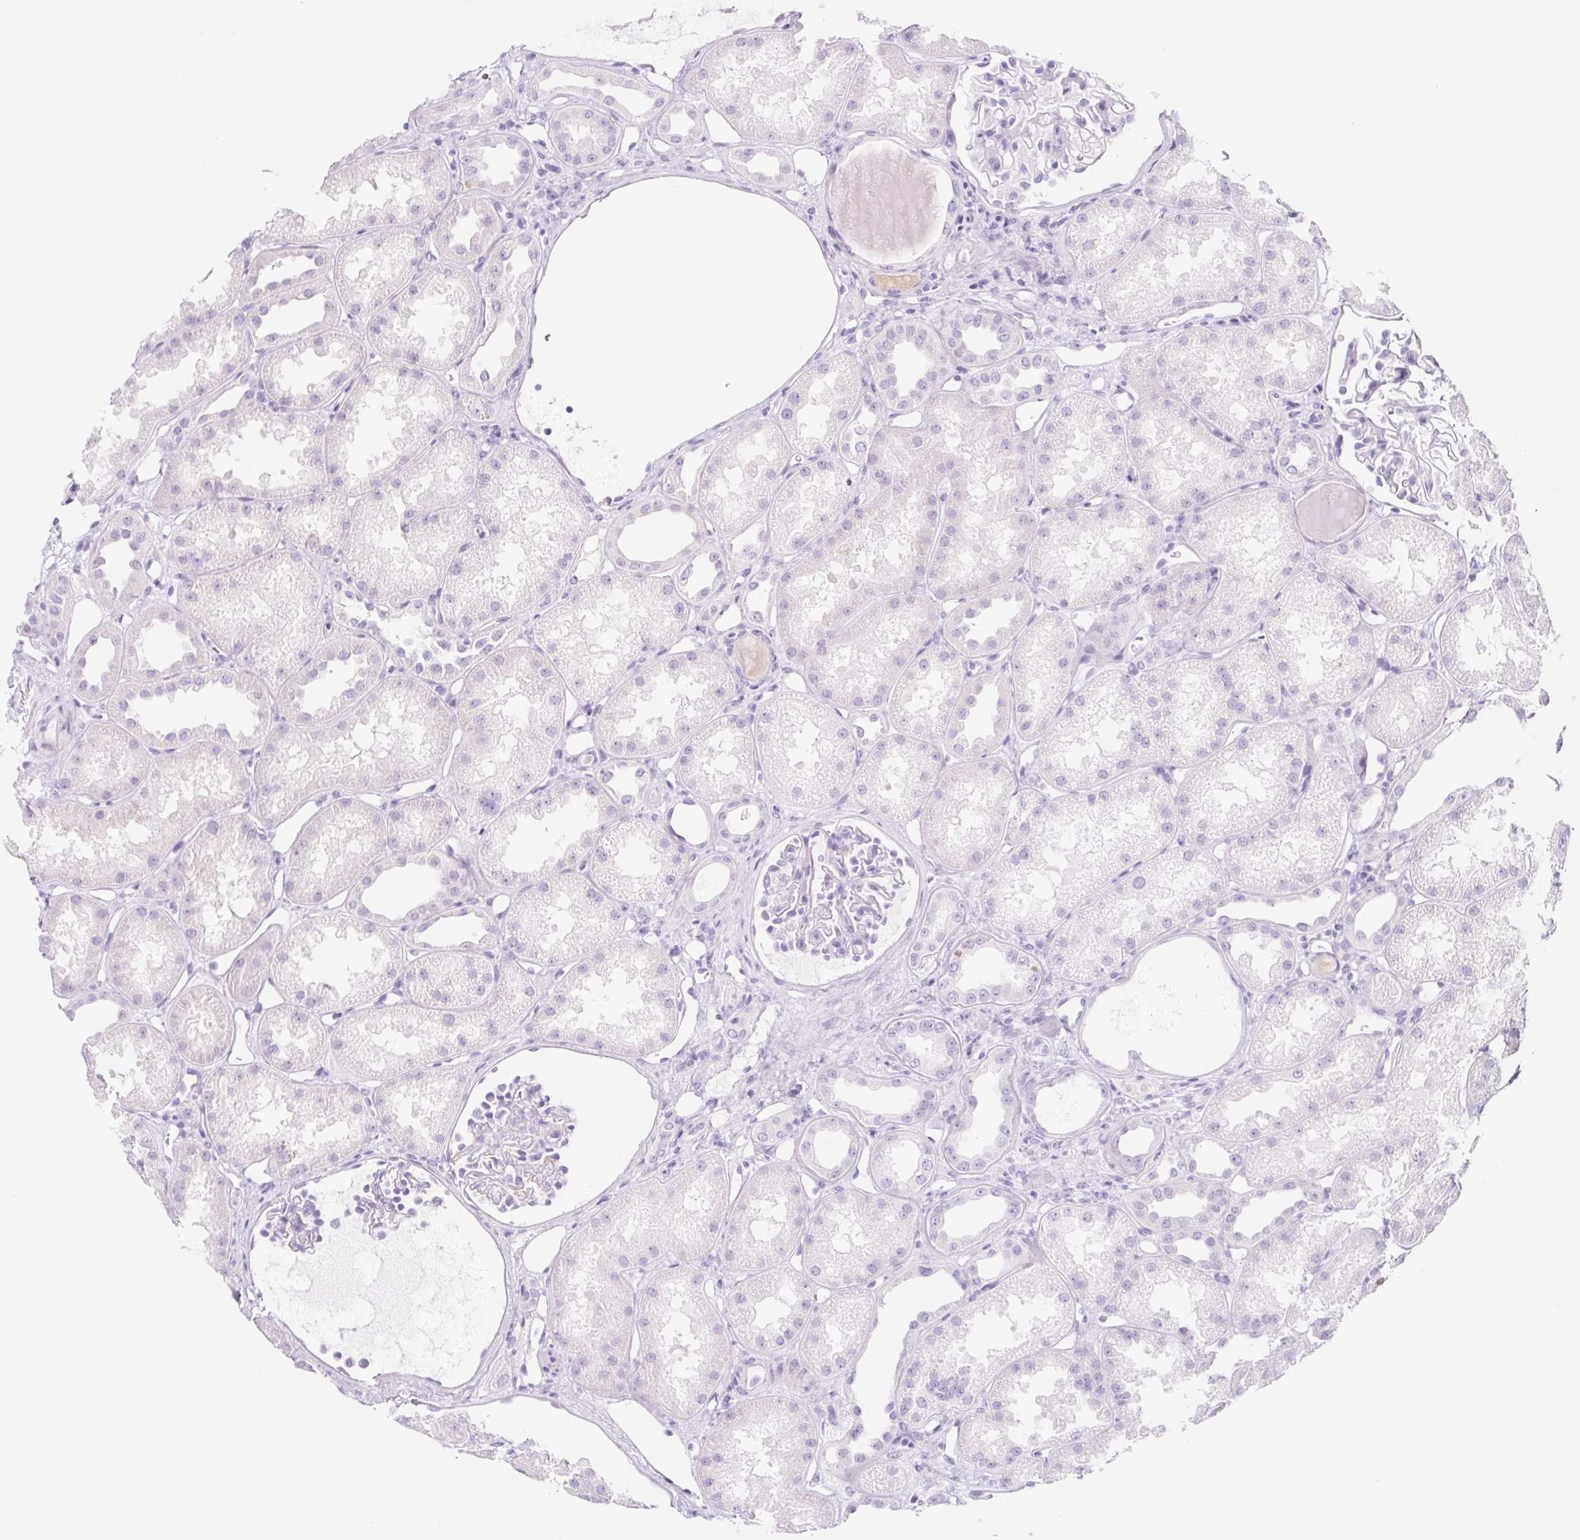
{"staining": {"intensity": "negative", "quantity": "none", "location": "none"}, "tissue": "kidney", "cell_type": "Cells in glomeruli", "image_type": "normal", "snomed": [{"axis": "morphology", "description": "Normal tissue, NOS"}, {"axis": "topography", "description": "Kidney"}], "caption": "Immunohistochemistry (IHC) of unremarkable human kidney exhibits no positivity in cells in glomeruli.", "gene": "CYP21A2", "patient": {"sex": "male", "age": 61}}